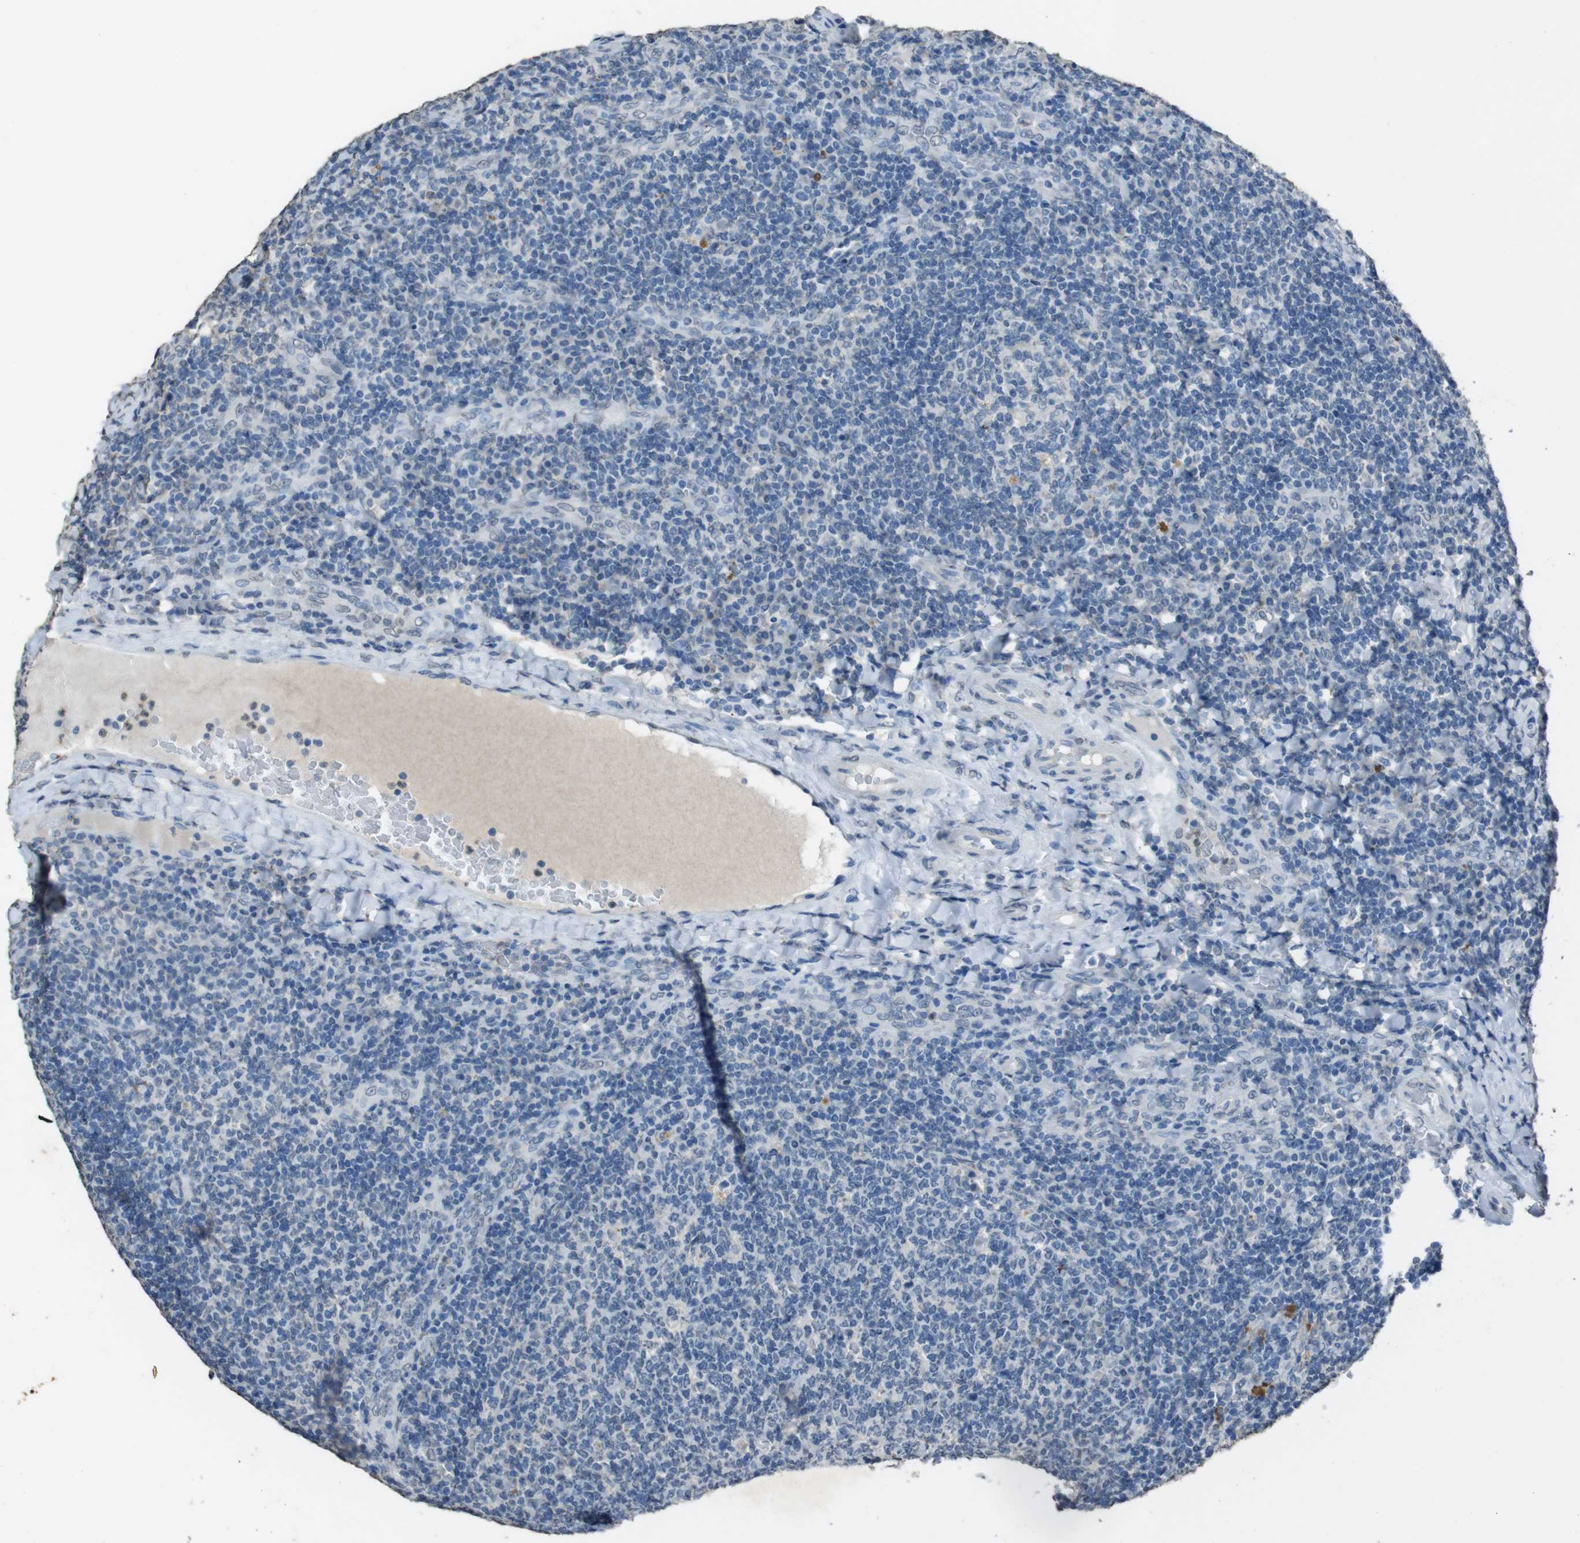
{"staining": {"intensity": "negative", "quantity": "none", "location": "none"}, "tissue": "tonsil", "cell_type": "Germinal center cells", "image_type": "normal", "snomed": [{"axis": "morphology", "description": "Normal tissue, NOS"}, {"axis": "topography", "description": "Tonsil"}], "caption": "DAB (3,3'-diaminobenzidine) immunohistochemical staining of benign human tonsil demonstrates no significant staining in germinal center cells. The staining is performed using DAB brown chromogen with nuclei counter-stained in using hematoxylin.", "gene": "STBD1", "patient": {"sex": "male", "age": 17}}